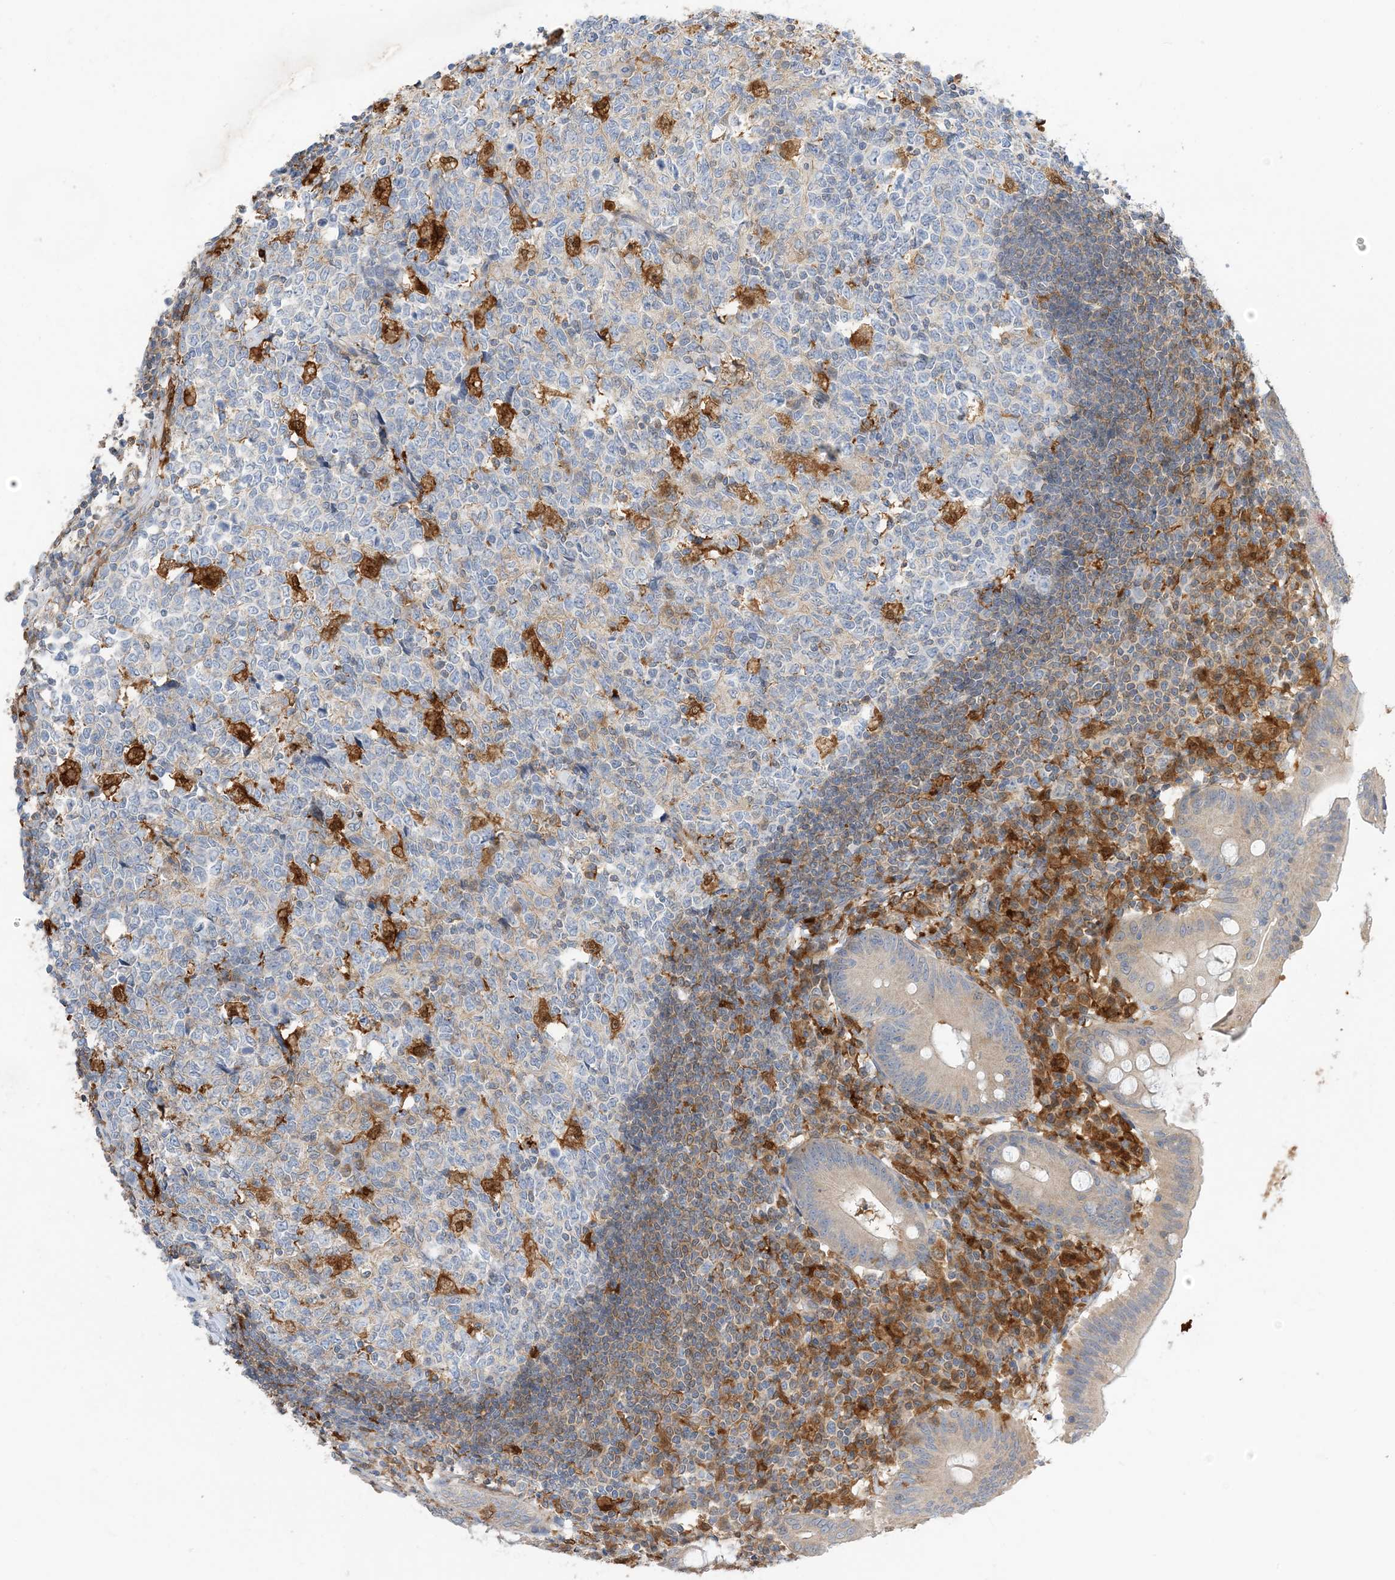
{"staining": {"intensity": "weak", "quantity": "<25%", "location": "cytoplasmic/membranous"}, "tissue": "appendix", "cell_type": "Glandular cells", "image_type": "normal", "snomed": [{"axis": "morphology", "description": "Normal tissue, NOS"}, {"axis": "topography", "description": "Appendix"}], "caption": "The histopathology image reveals no staining of glandular cells in normal appendix. (DAB (3,3'-diaminobenzidine) IHC visualized using brightfield microscopy, high magnification).", "gene": "NAGK", "patient": {"sex": "female", "age": 54}}